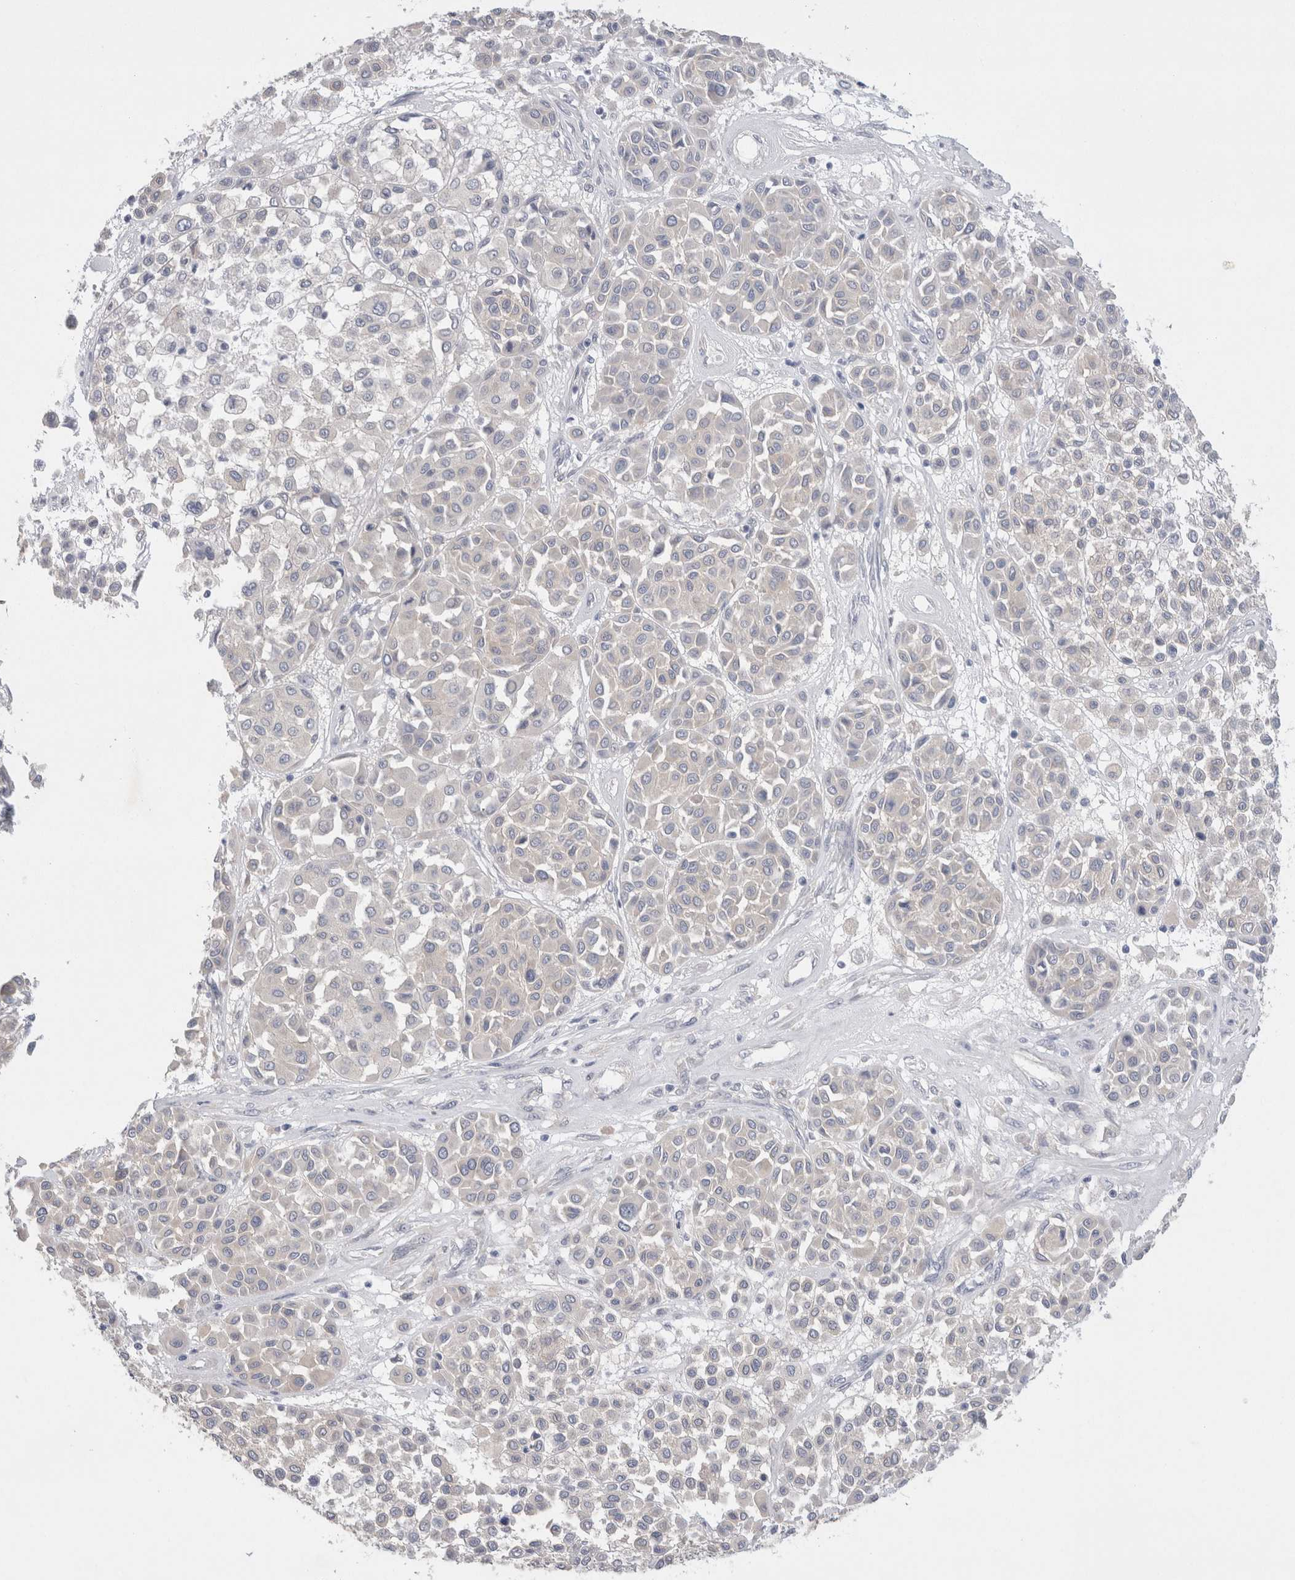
{"staining": {"intensity": "negative", "quantity": "none", "location": "none"}, "tissue": "melanoma", "cell_type": "Tumor cells", "image_type": "cancer", "snomed": [{"axis": "morphology", "description": "Malignant melanoma, Metastatic site"}, {"axis": "topography", "description": "Soft tissue"}], "caption": "Melanoma stained for a protein using IHC demonstrates no staining tumor cells.", "gene": "WIPF2", "patient": {"sex": "male", "age": 41}}